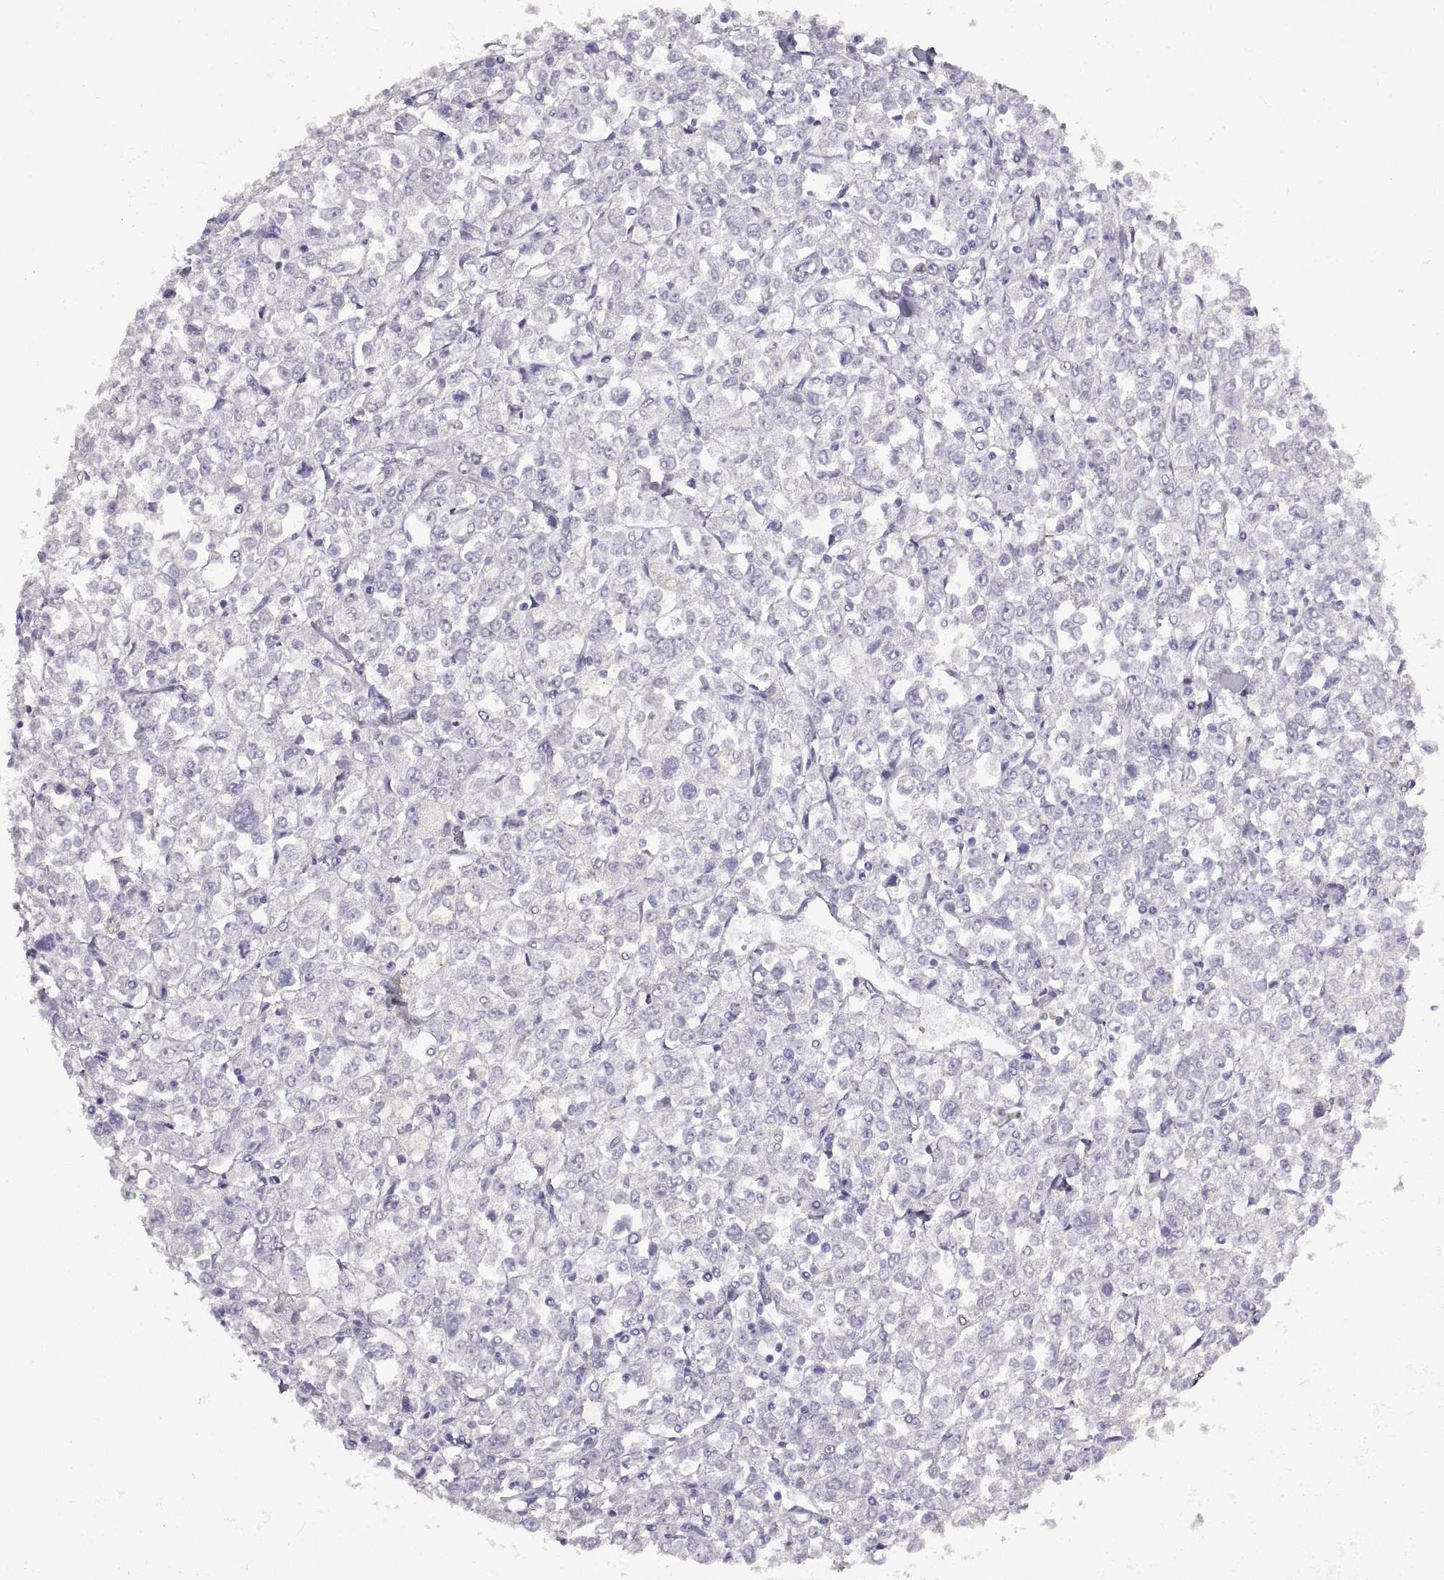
{"staining": {"intensity": "negative", "quantity": "none", "location": "none"}, "tissue": "stomach cancer", "cell_type": "Tumor cells", "image_type": "cancer", "snomed": [{"axis": "morphology", "description": "Adenocarcinoma, NOS"}, {"axis": "topography", "description": "Stomach, upper"}], "caption": "Immunohistochemistry histopathology image of neoplastic tissue: human stomach cancer (adenocarcinoma) stained with DAB (3,3'-diaminobenzidine) displays no significant protein expression in tumor cells.", "gene": "CRYBB3", "patient": {"sex": "male", "age": 70}}